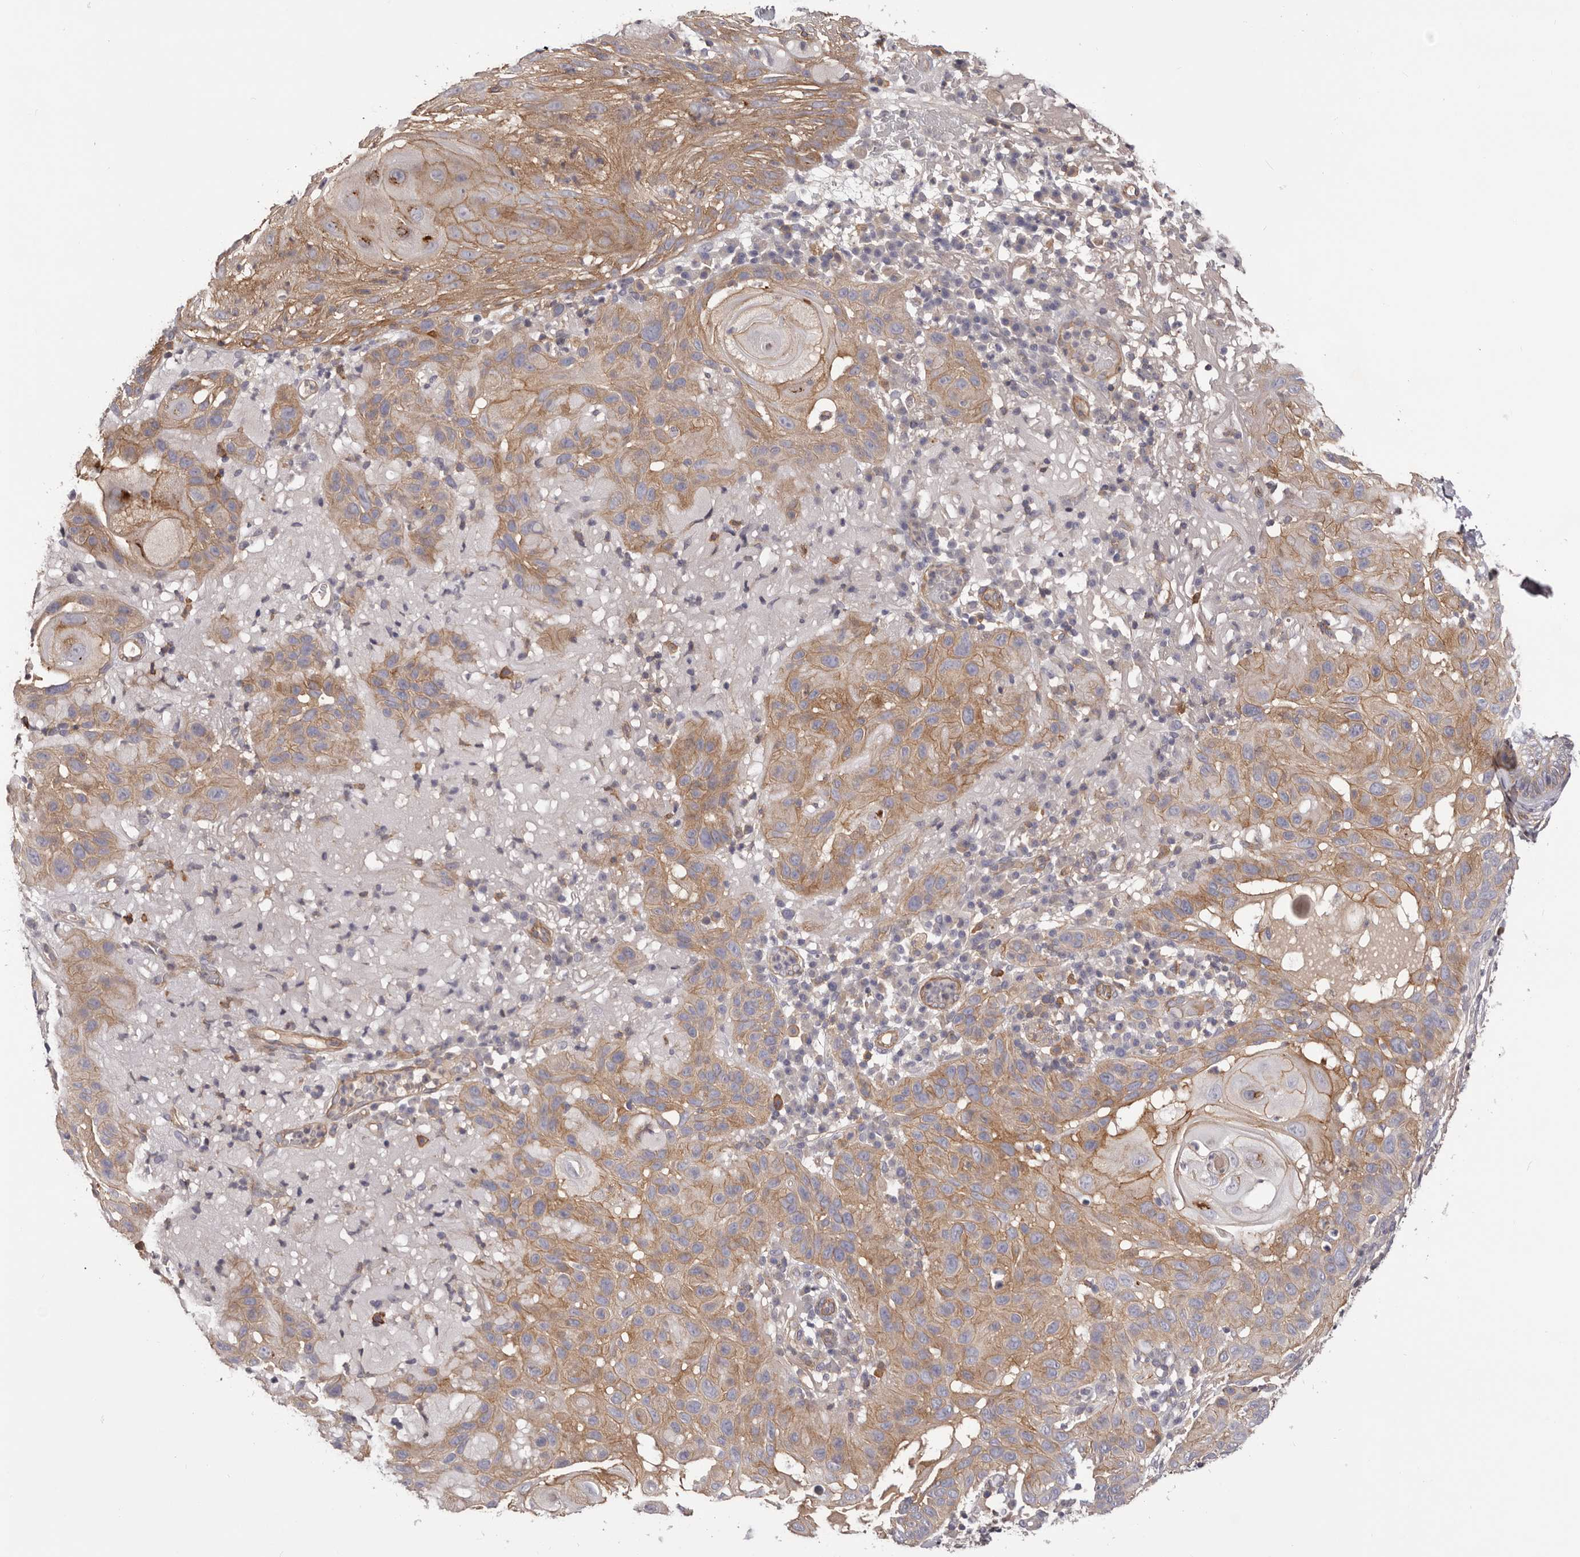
{"staining": {"intensity": "moderate", "quantity": ">75%", "location": "cytoplasmic/membranous"}, "tissue": "skin cancer", "cell_type": "Tumor cells", "image_type": "cancer", "snomed": [{"axis": "morphology", "description": "Normal tissue, NOS"}, {"axis": "morphology", "description": "Squamous cell carcinoma, NOS"}, {"axis": "topography", "description": "Skin"}], "caption": "A photomicrograph of skin cancer (squamous cell carcinoma) stained for a protein shows moderate cytoplasmic/membranous brown staining in tumor cells. The staining was performed using DAB (3,3'-diaminobenzidine) to visualize the protein expression in brown, while the nuclei were stained in blue with hematoxylin (Magnification: 20x).", "gene": "DMRT2", "patient": {"sex": "female", "age": 96}}